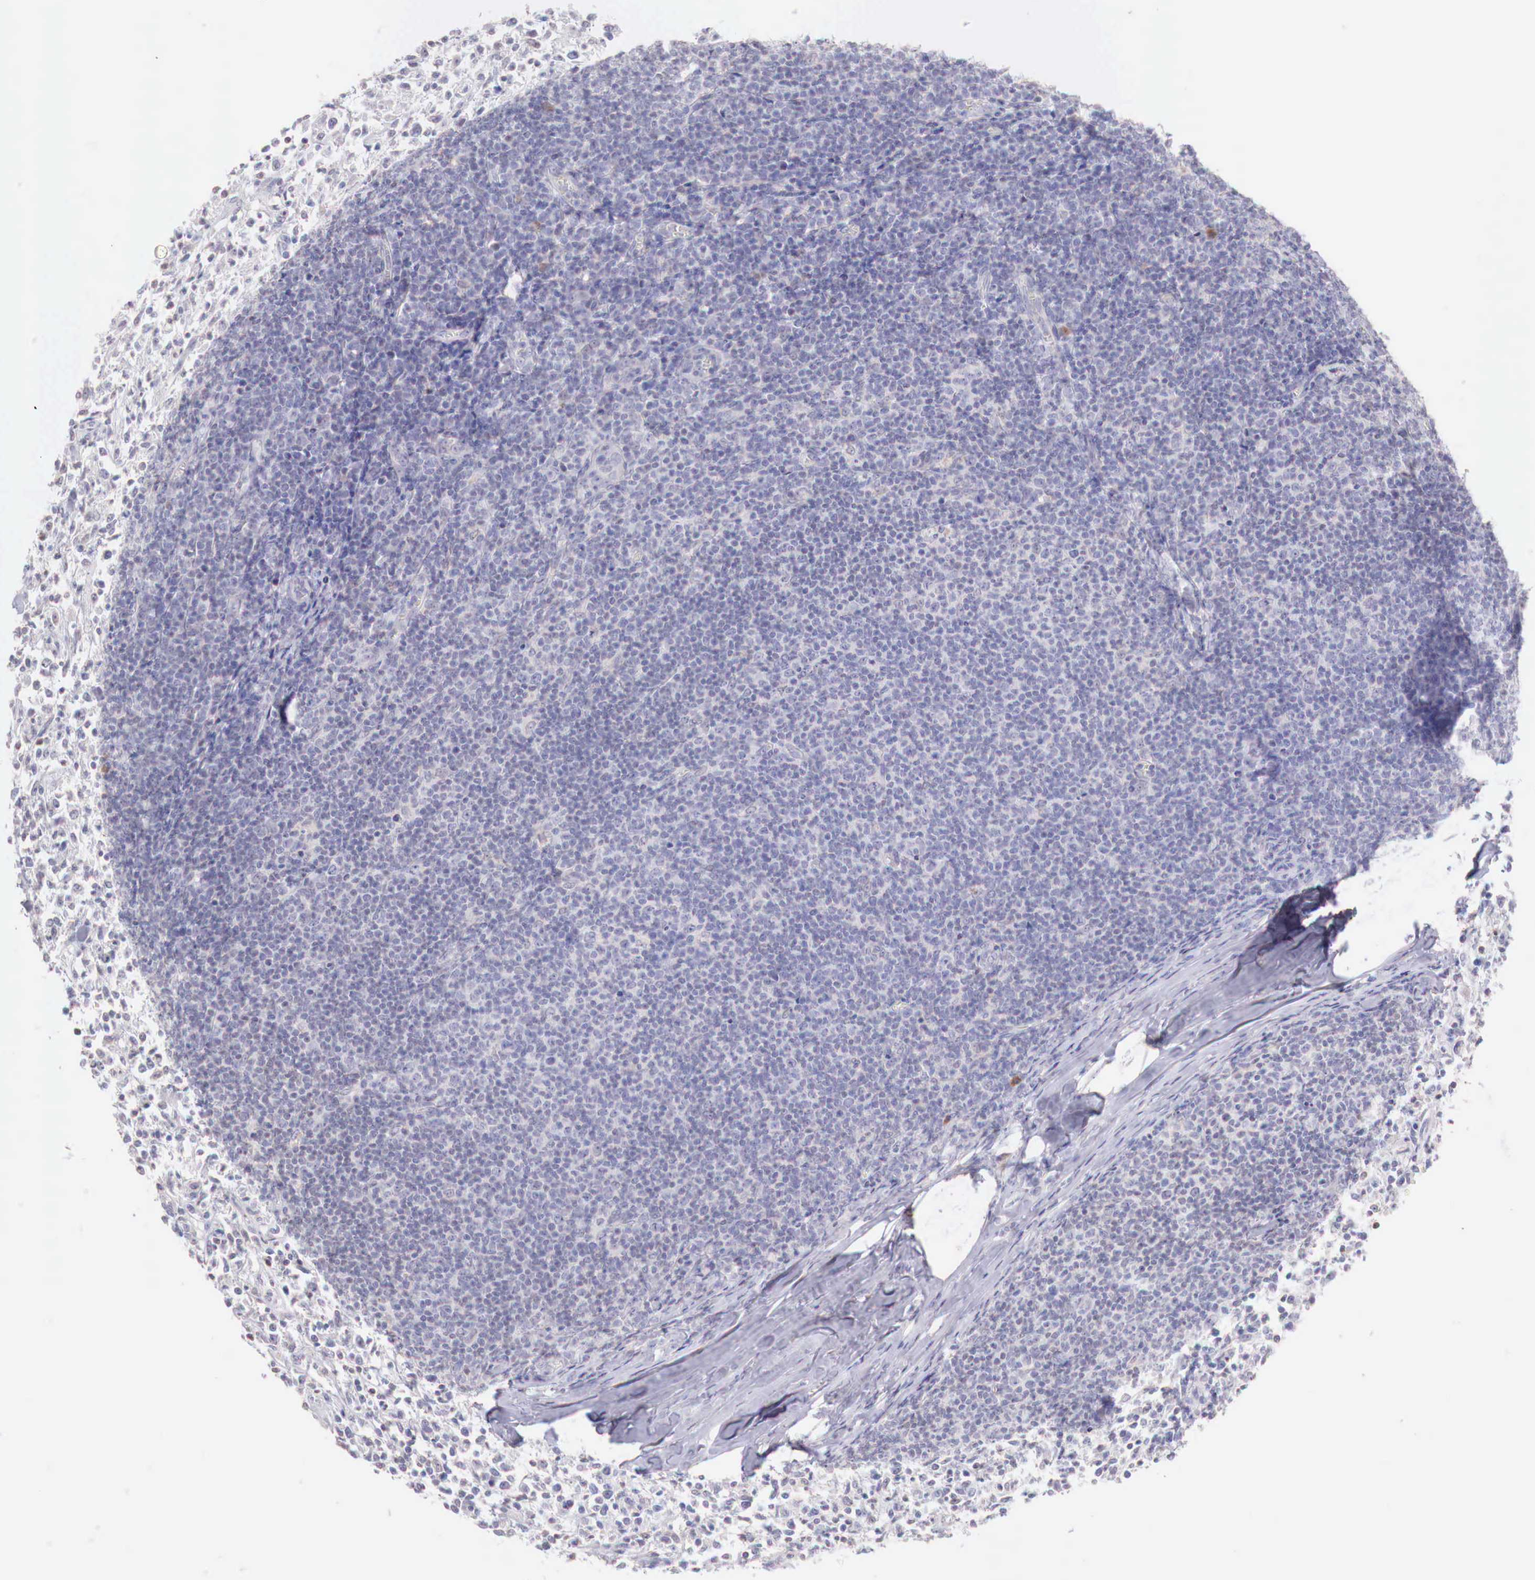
{"staining": {"intensity": "negative", "quantity": "none", "location": "none"}, "tissue": "lymphoma", "cell_type": "Tumor cells", "image_type": "cancer", "snomed": [{"axis": "morphology", "description": "Malignant lymphoma, non-Hodgkin's type, Low grade"}, {"axis": "topography", "description": "Lymph node"}], "caption": "Tumor cells are negative for protein expression in human low-grade malignant lymphoma, non-Hodgkin's type.", "gene": "XPNPEP2", "patient": {"sex": "male", "age": 74}}